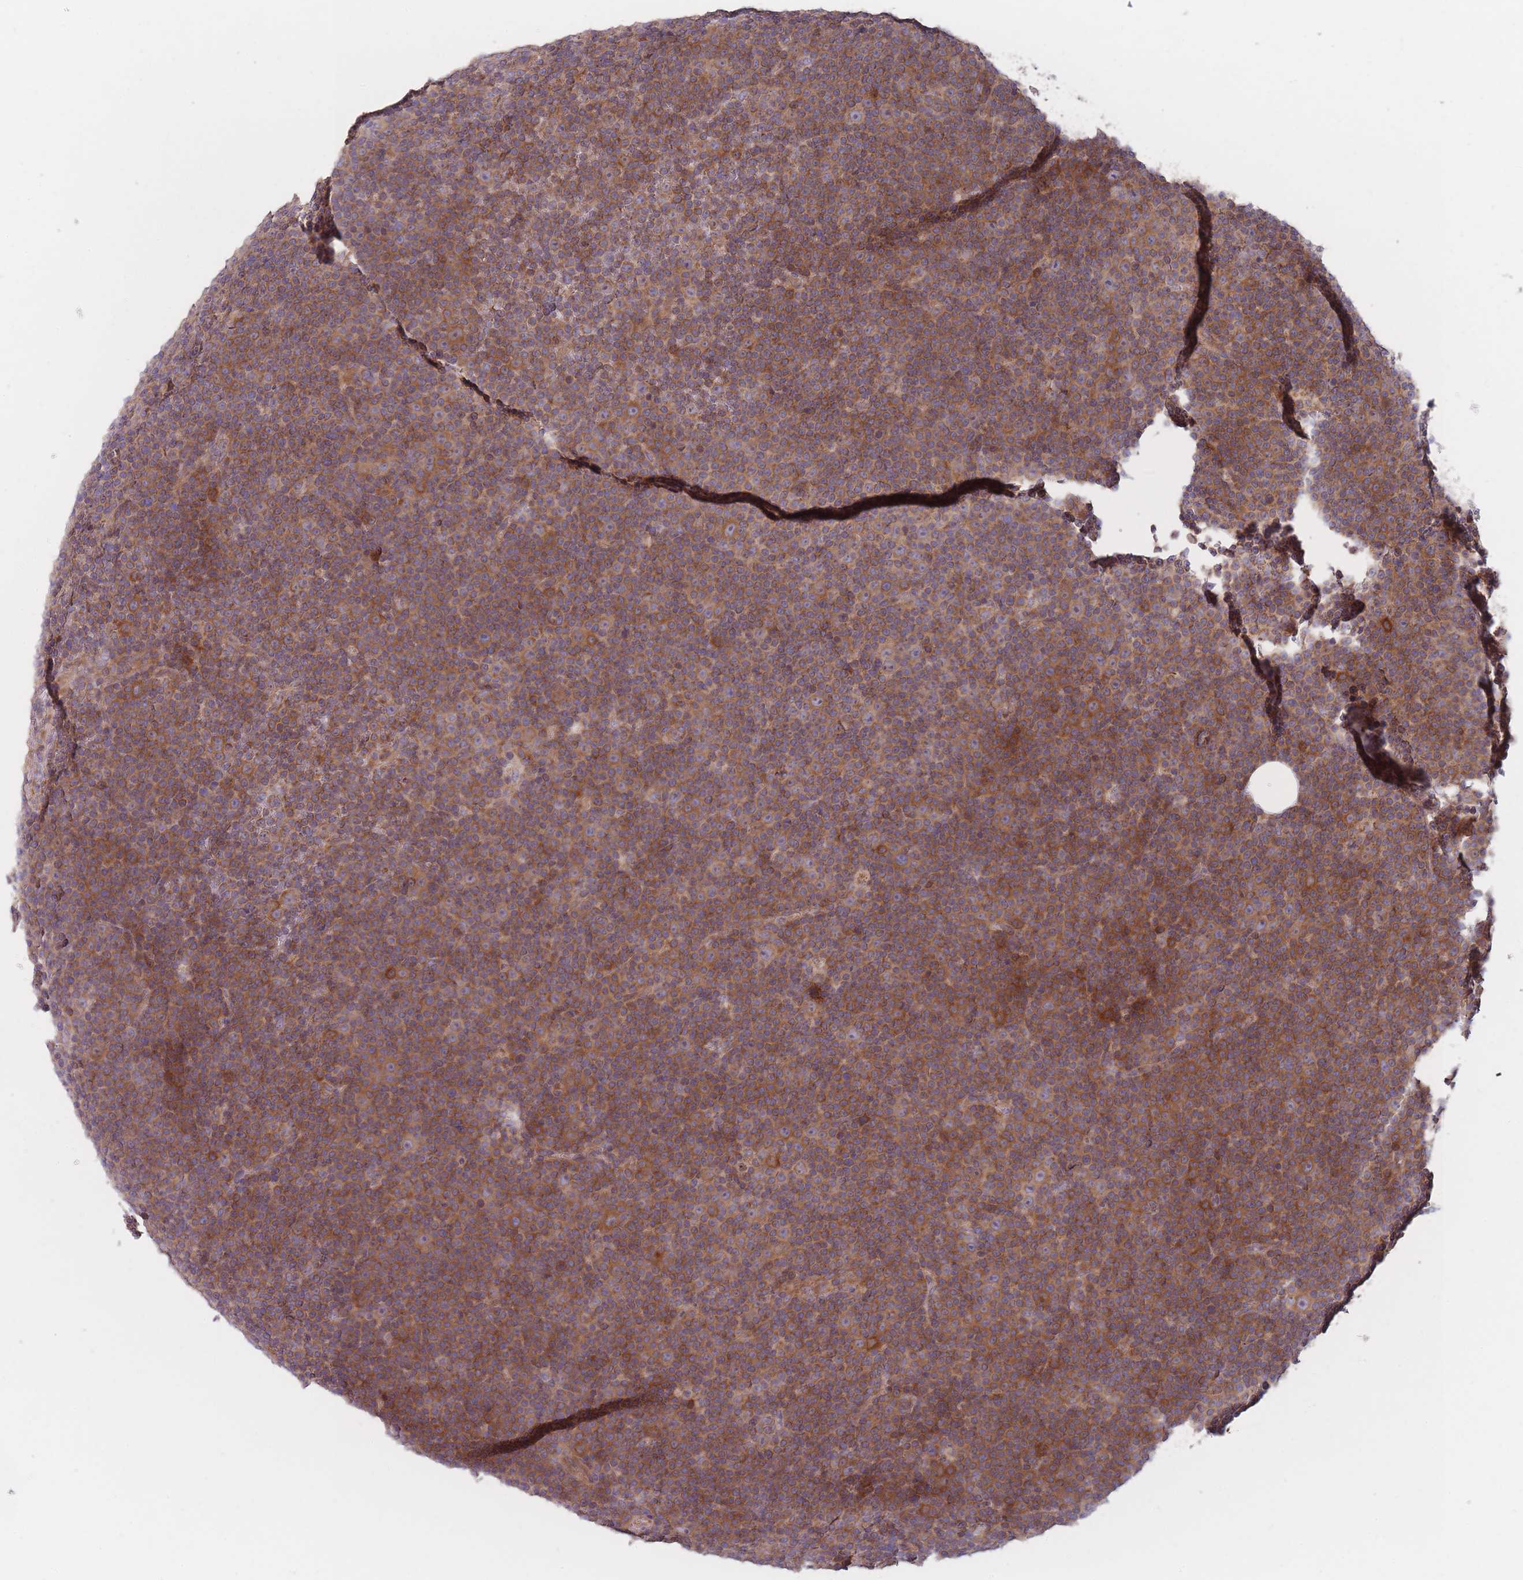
{"staining": {"intensity": "moderate", "quantity": ">75%", "location": "cytoplasmic/membranous"}, "tissue": "lymphoma", "cell_type": "Tumor cells", "image_type": "cancer", "snomed": [{"axis": "morphology", "description": "Malignant lymphoma, non-Hodgkin's type, Low grade"}, {"axis": "topography", "description": "Lymph node"}], "caption": "Approximately >75% of tumor cells in human lymphoma reveal moderate cytoplasmic/membranous protein expression as visualized by brown immunohistochemical staining.", "gene": "NDUFA9", "patient": {"sex": "female", "age": 67}}